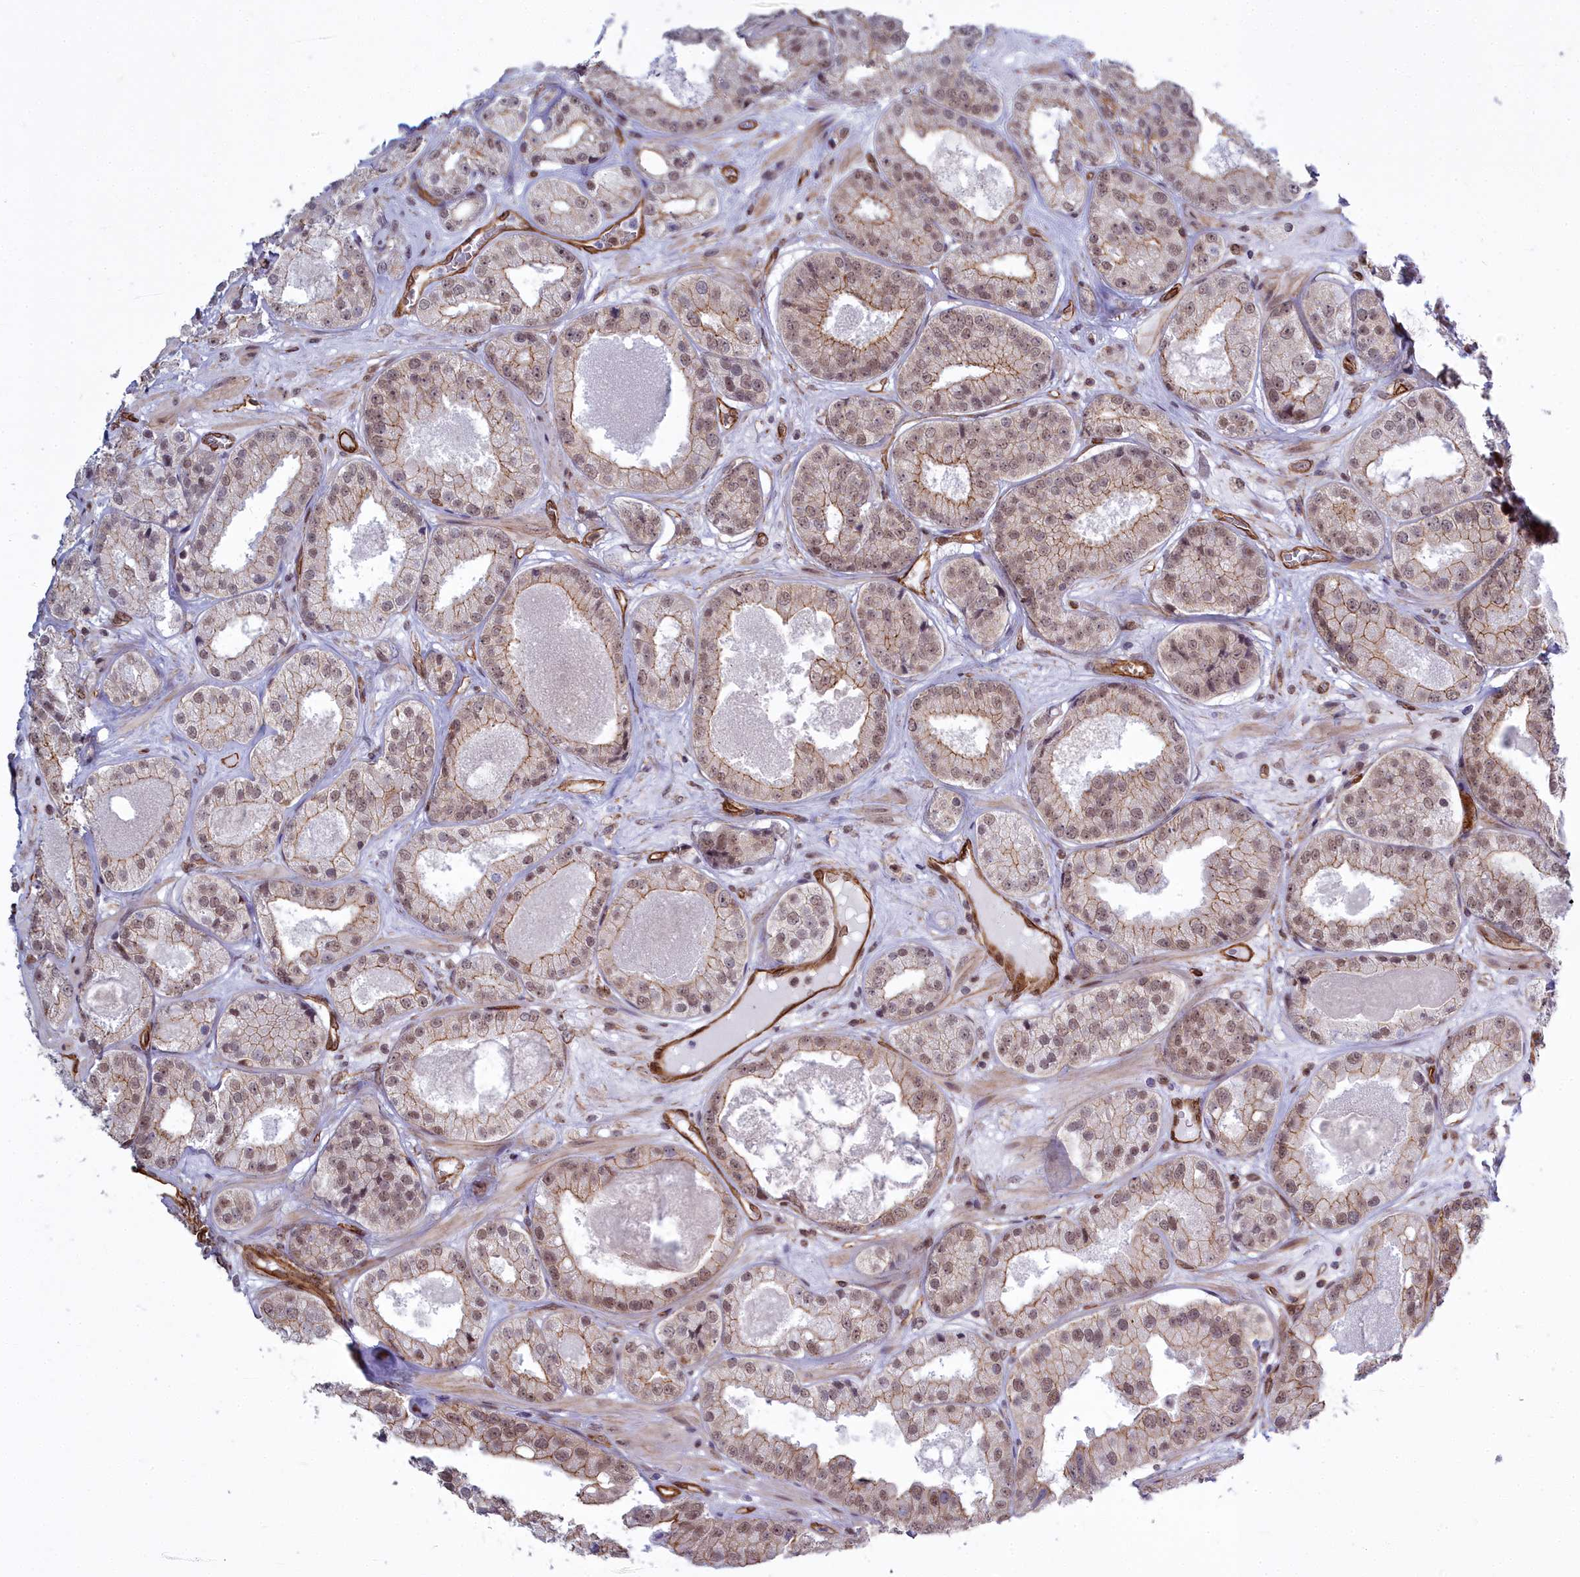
{"staining": {"intensity": "weak", "quantity": "25%-75%", "location": "cytoplasmic/membranous,nuclear"}, "tissue": "prostate cancer", "cell_type": "Tumor cells", "image_type": "cancer", "snomed": [{"axis": "morphology", "description": "Adenocarcinoma, High grade"}, {"axis": "topography", "description": "Prostate"}], "caption": "Brown immunohistochemical staining in human prostate cancer (high-grade adenocarcinoma) displays weak cytoplasmic/membranous and nuclear expression in approximately 25%-75% of tumor cells. The staining was performed using DAB to visualize the protein expression in brown, while the nuclei were stained in blue with hematoxylin (Magnification: 20x).", "gene": "YJU2", "patient": {"sex": "male", "age": 63}}